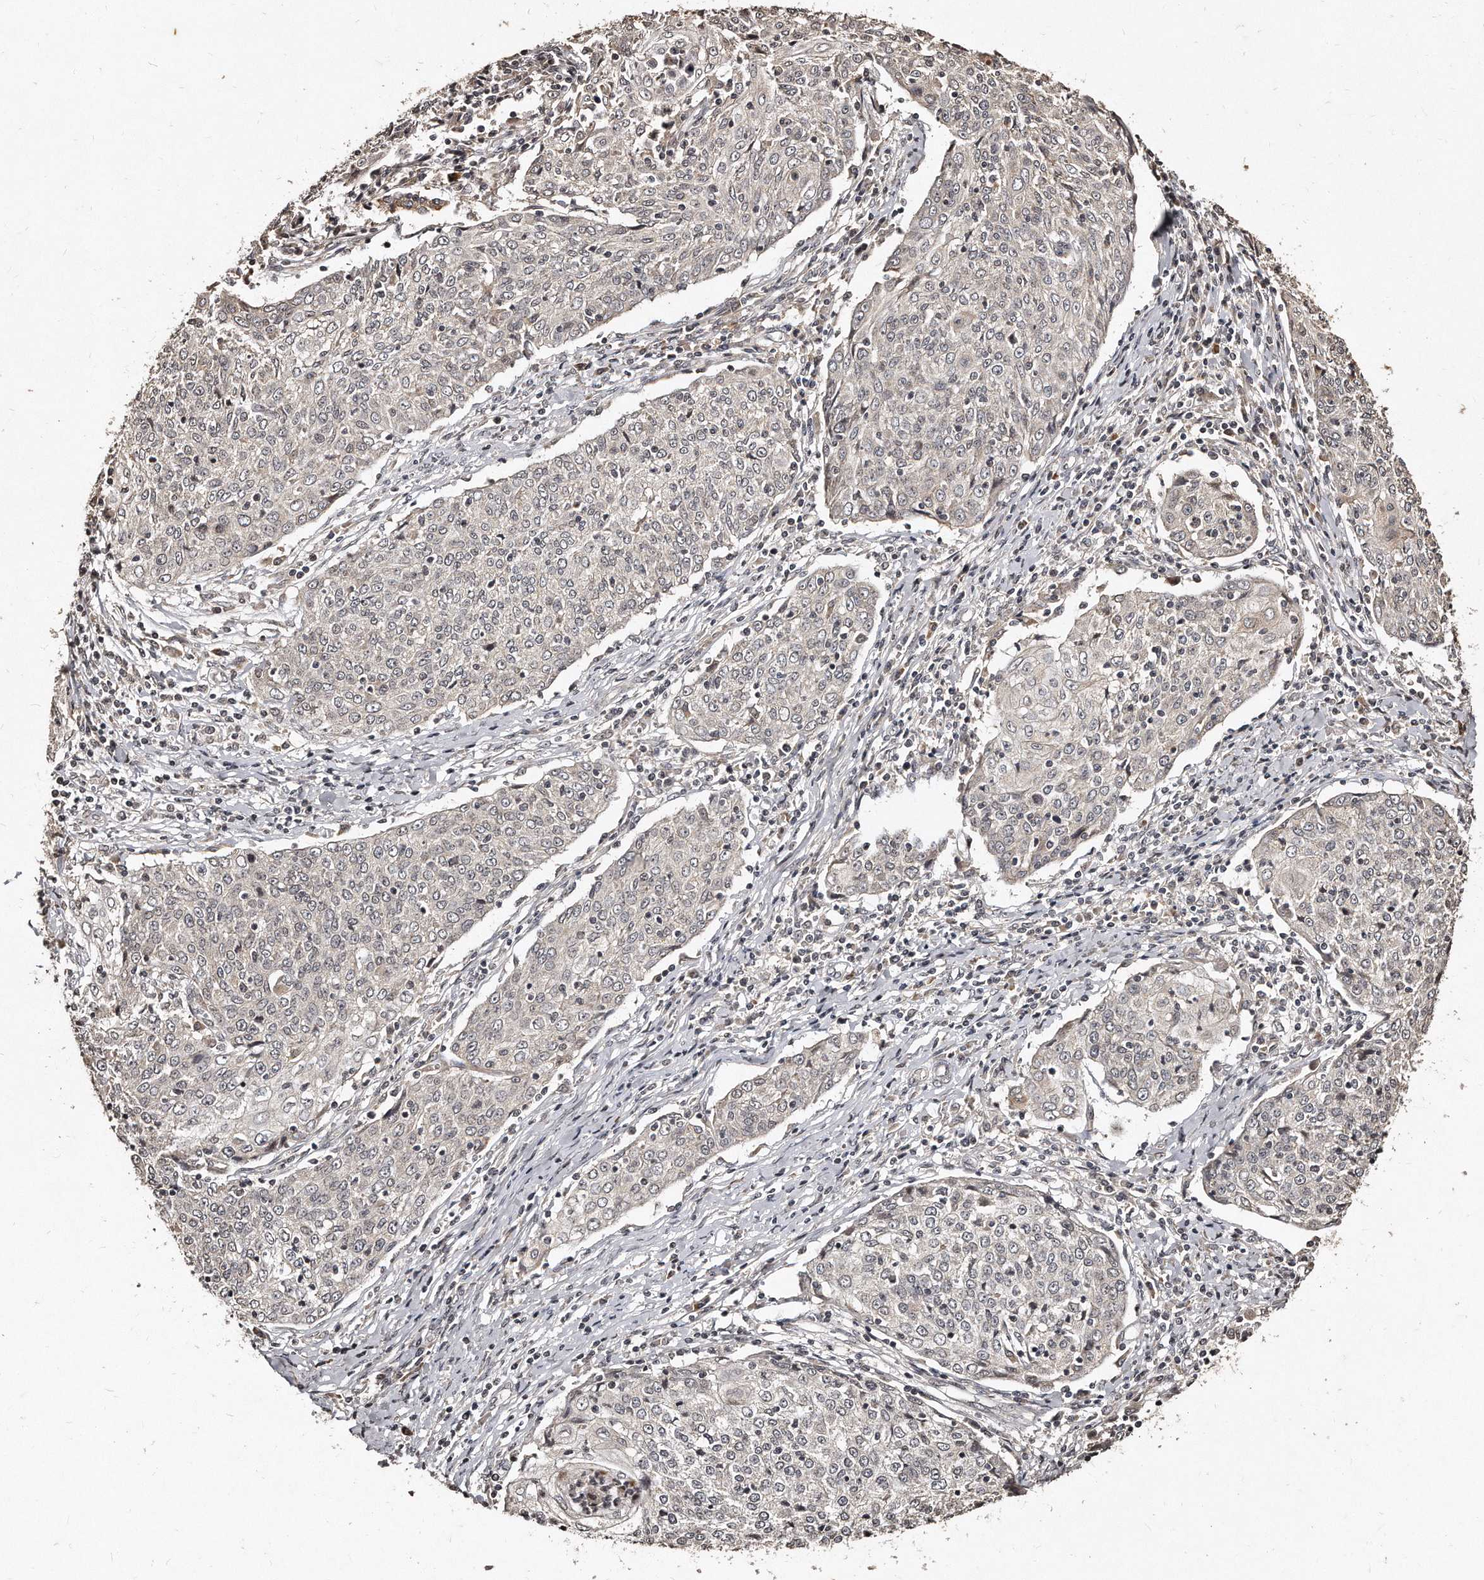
{"staining": {"intensity": "negative", "quantity": "none", "location": "none"}, "tissue": "cervical cancer", "cell_type": "Tumor cells", "image_type": "cancer", "snomed": [{"axis": "morphology", "description": "Squamous cell carcinoma, NOS"}, {"axis": "topography", "description": "Cervix"}], "caption": "DAB immunohistochemical staining of human cervical cancer shows no significant positivity in tumor cells.", "gene": "TSHR", "patient": {"sex": "female", "age": 48}}